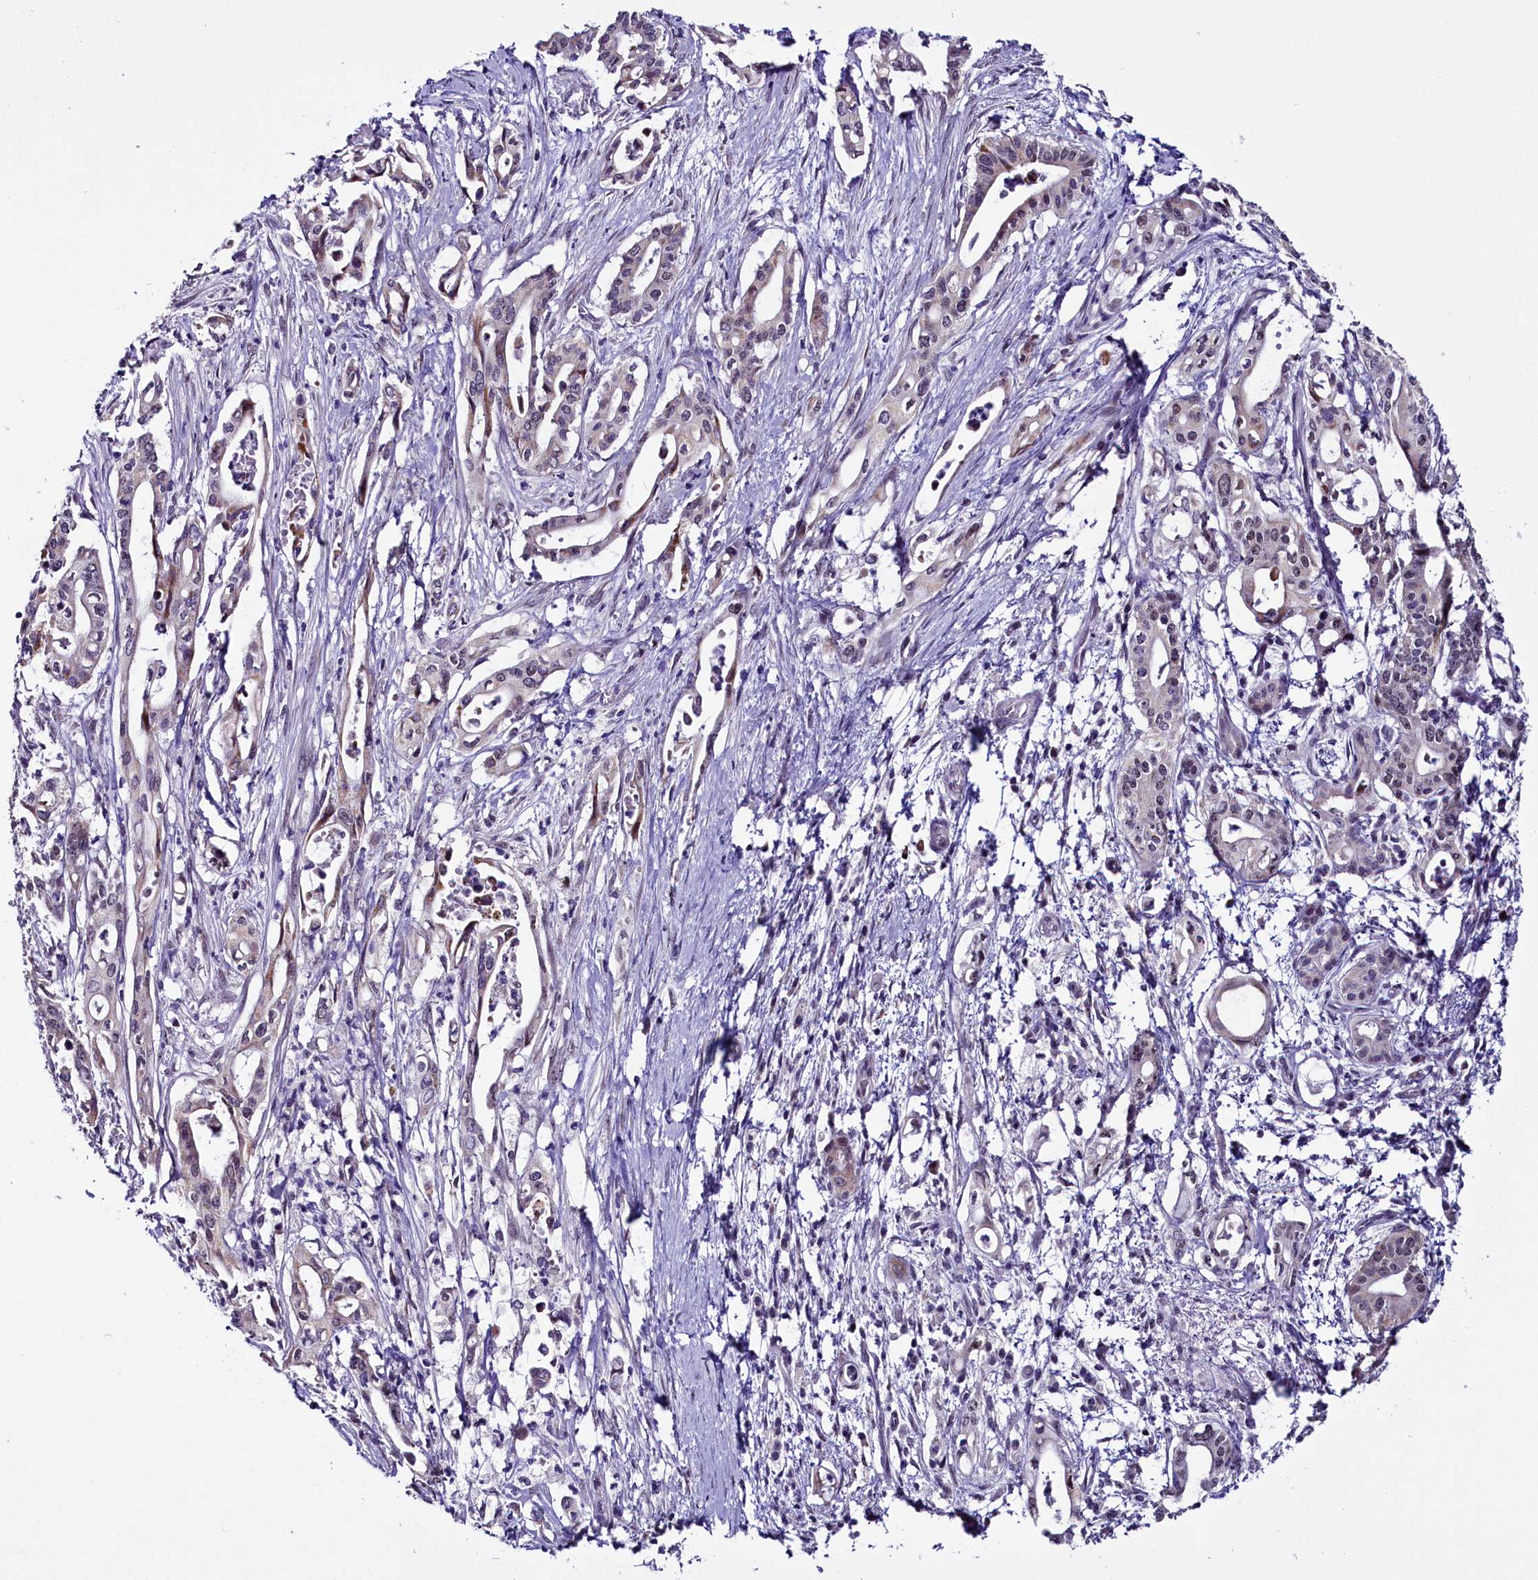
{"staining": {"intensity": "weak", "quantity": "25%-75%", "location": "nuclear"}, "tissue": "pancreatic cancer", "cell_type": "Tumor cells", "image_type": "cancer", "snomed": [{"axis": "morphology", "description": "Adenocarcinoma, NOS"}, {"axis": "topography", "description": "Pancreas"}], "caption": "Approximately 25%-75% of tumor cells in human pancreatic adenocarcinoma show weak nuclear protein staining as visualized by brown immunohistochemical staining.", "gene": "RPUSD2", "patient": {"sex": "female", "age": 77}}